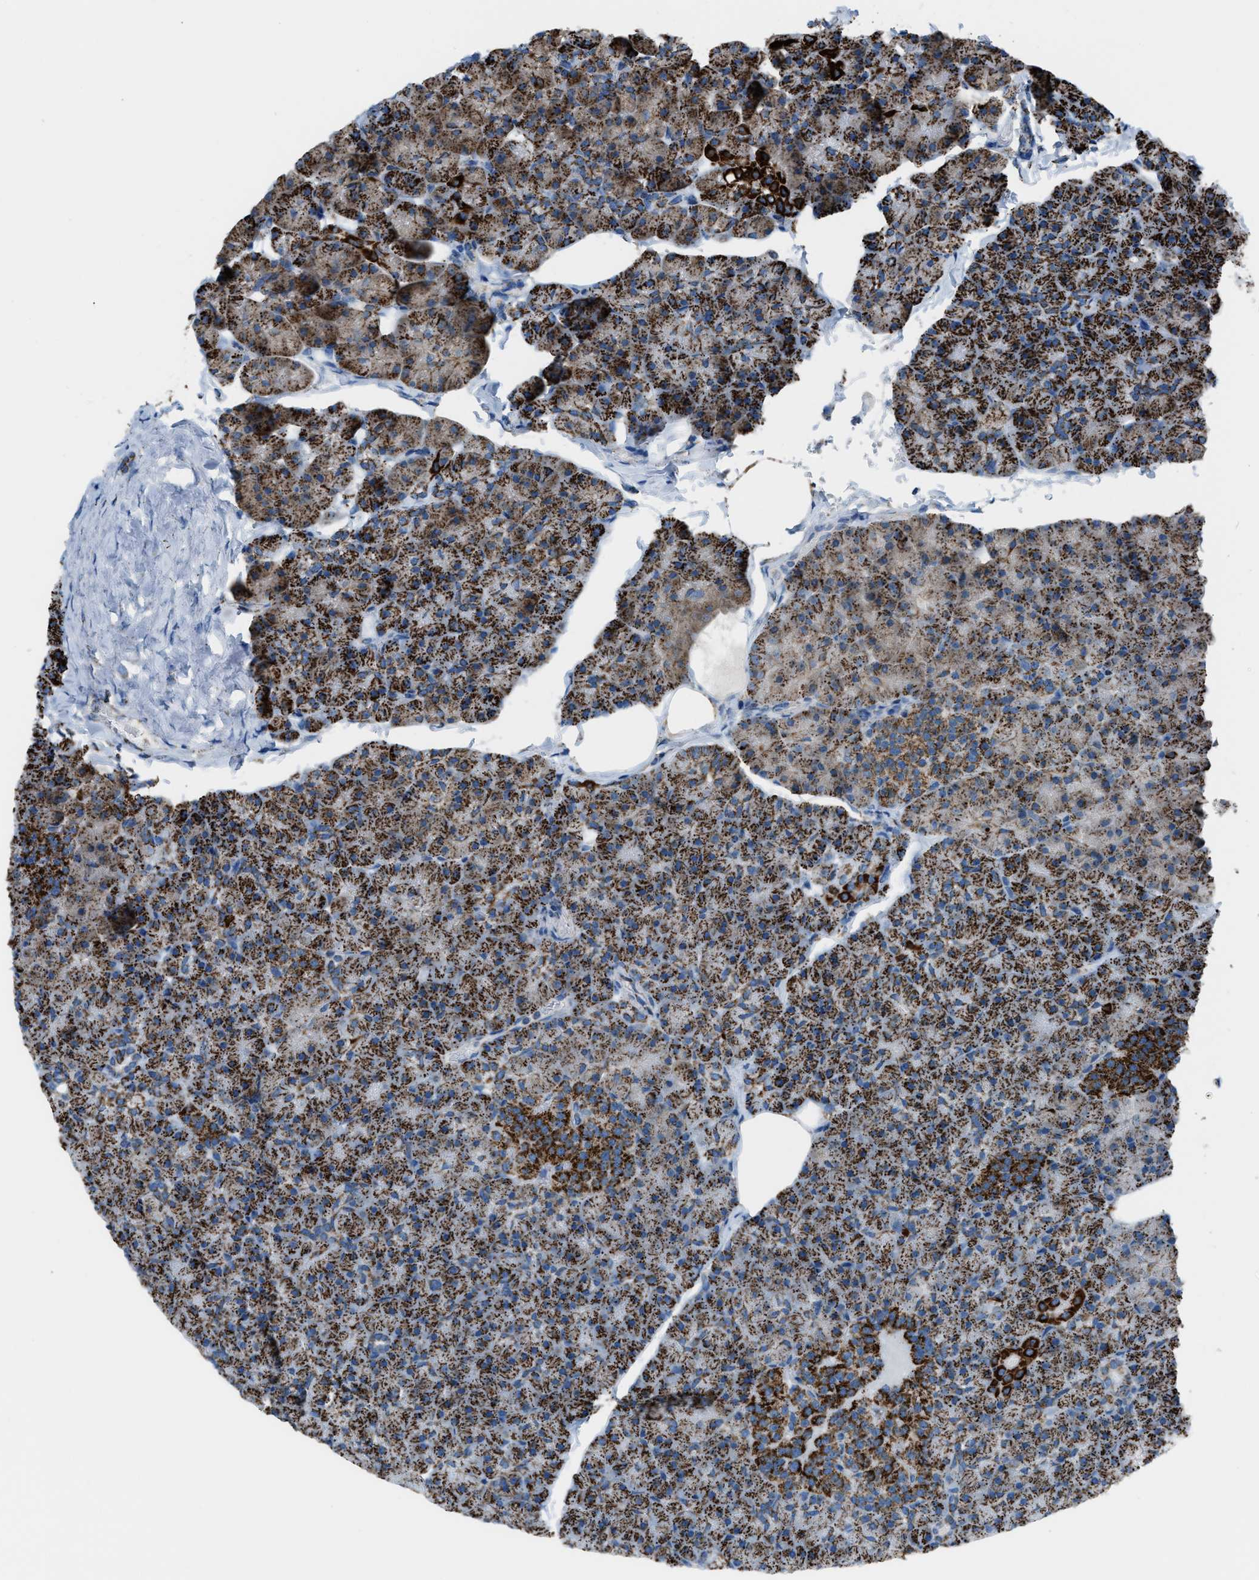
{"staining": {"intensity": "strong", "quantity": ">75%", "location": "cytoplasmic/membranous"}, "tissue": "pancreas", "cell_type": "Exocrine glandular cells", "image_type": "normal", "snomed": [{"axis": "morphology", "description": "Normal tissue, NOS"}, {"axis": "topography", "description": "Pancreas"}], "caption": "Immunohistochemistry (IHC) image of benign pancreas: human pancreas stained using immunohistochemistry (IHC) displays high levels of strong protein expression localized specifically in the cytoplasmic/membranous of exocrine glandular cells, appearing as a cytoplasmic/membranous brown color.", "gene": "MDH2", "patient": {"sex": "male", "age": 35}}